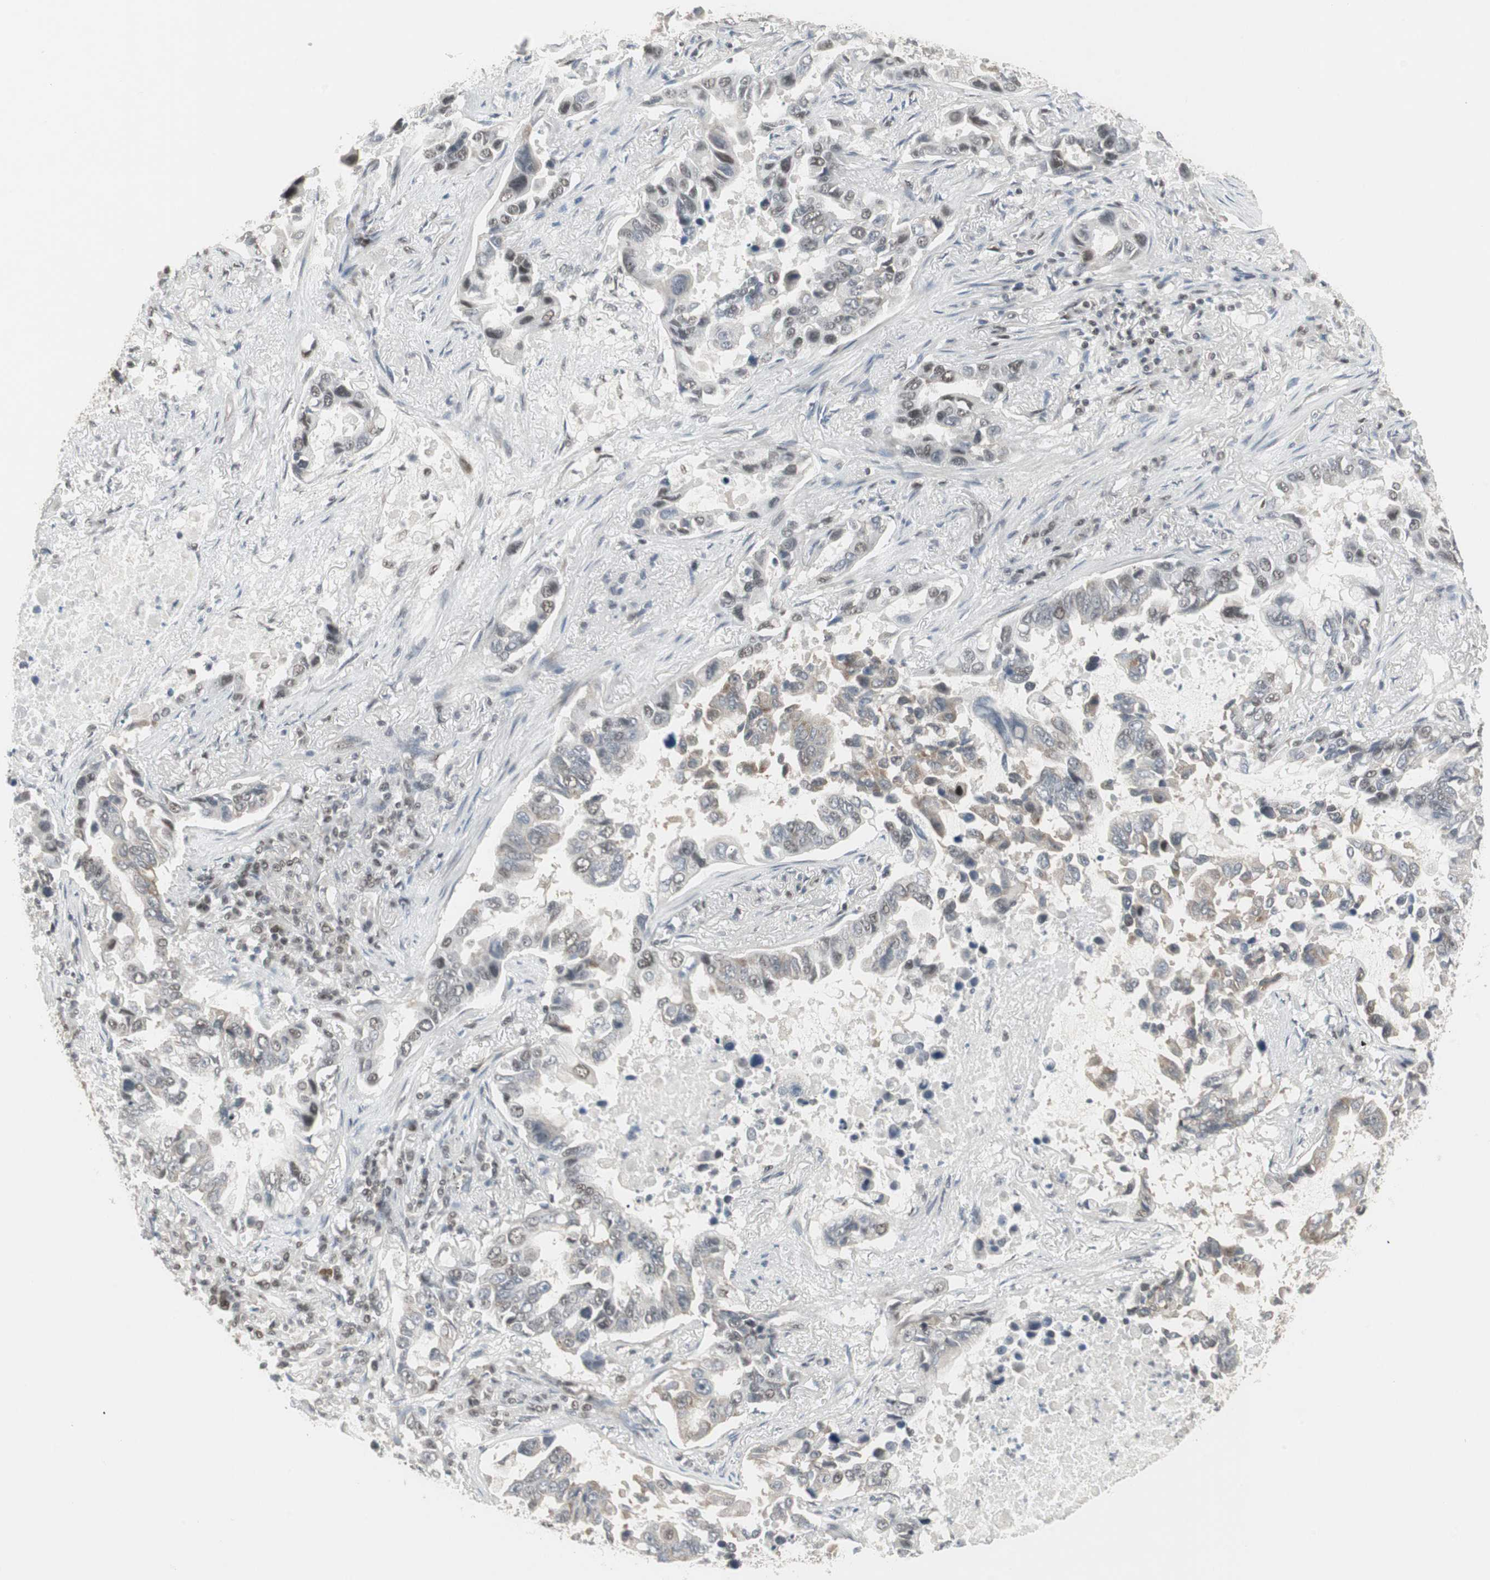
{"staining": {"intensity": "moderate", "quantity": "25%-75%", "location": "nuclear"}, "tissue": "lung cancer", "cell_type": "Tumor cells", "image_type": "cancer", "snomed": [{"axis": "morphology", "description": "Adenocarcinoma, NOS"}, {"axis": "topography", "description": "Lung"}], "caption": "Tumor cells display medium levels of moderate nuclear positivity in about 25%-75% of cells in human lung cancer (adenocarcinoma).", "gene": "RTF1", "patient": {"sex": "male", "age": 64}}